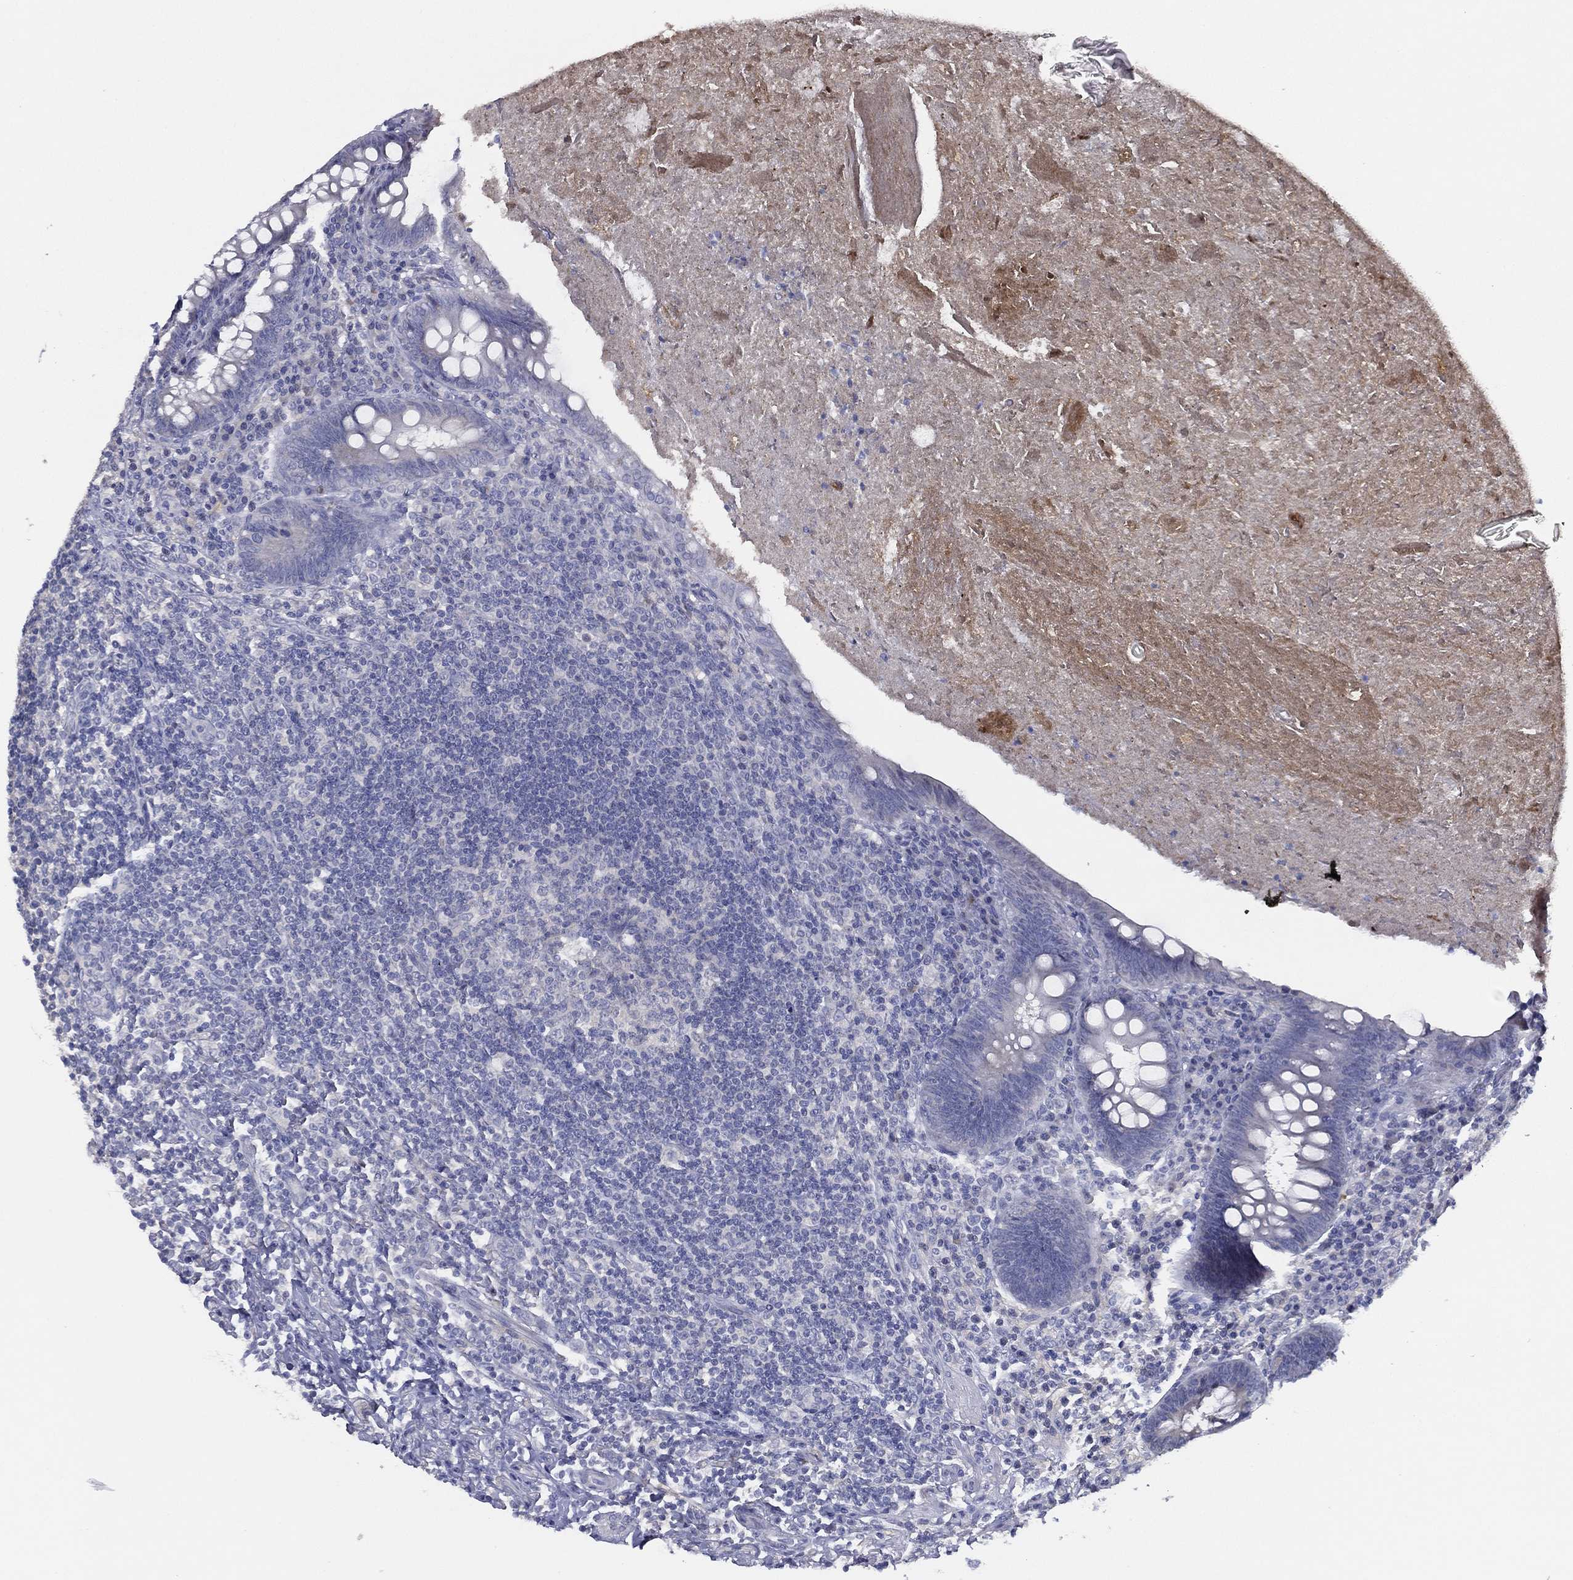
{"staining": {"intensity": "negative", "quantity": "none", "location": "none"}, "tissue": "appendix", "cell_type": "Glandular cells", "image_type": "normal", "snomed": [{"axis": "morphology", "description": "Normal tissue, NOS"}, {"axis": "topography", "description": "Appendix"}], "caption": "The histopathology image displays no significant staining in glandular cells of appendix. (Immunohistochemistry, brightfield microscopy, high magnification).", "gene": "SLC13A4", "patient": {"sex": "male", "age": 47}}